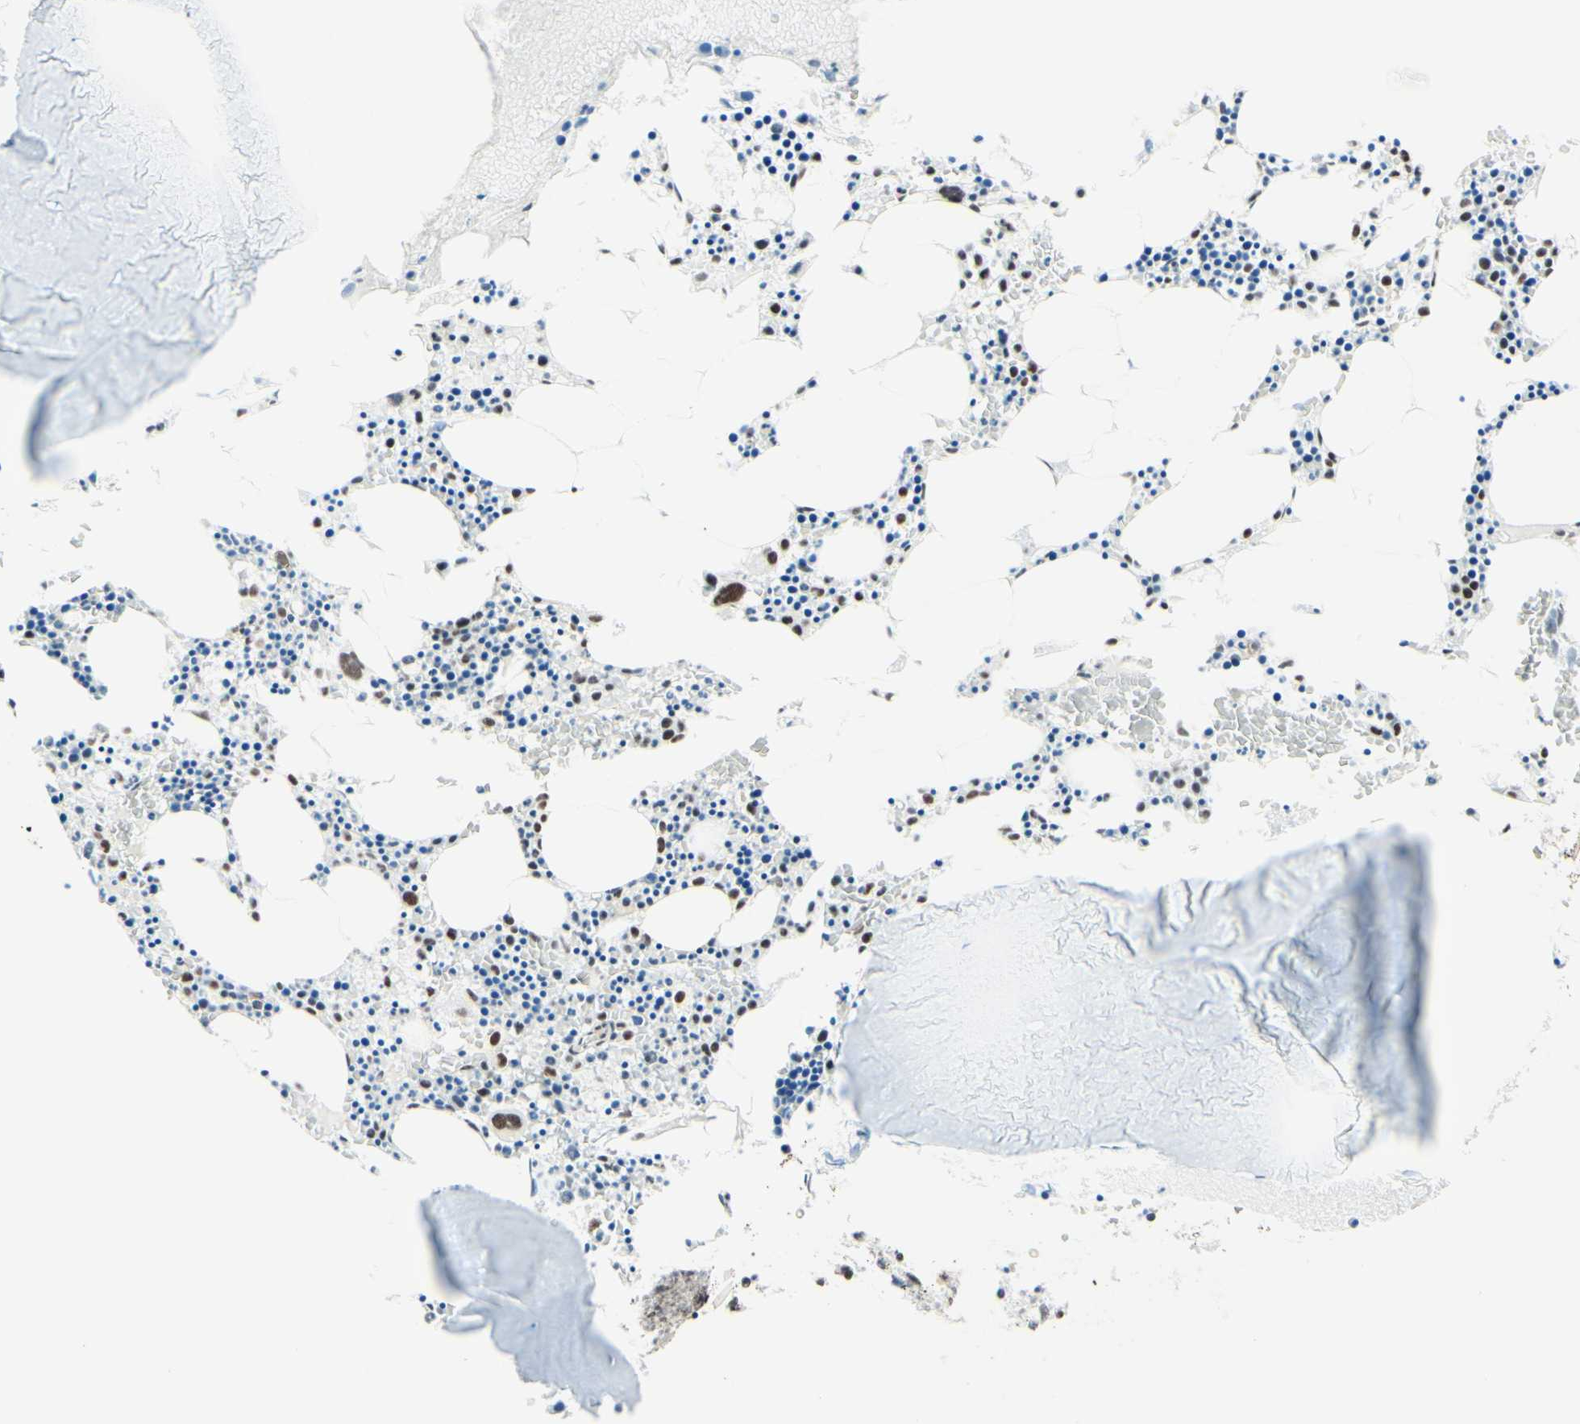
{"staining": {"intensity": "strong", "quantity": "25%-75%", "location": "nuclear"}, "tissue": "bone marrow", "cell_type": "Hematopoietic cells", "image_type": "normal", "snomed": [{"axis": "morphology", "description": "Normal tissue, NOS"}, {"axis": "morphology", "description": "Inflammation, NOS"}, {"axis": "topography", "description": "Bone marrow"}], "caption": "Immunohistochemistry (IHC) of unremarkable human bone marrow shows high levels of strong nuclear expression in approximately 25%-75% of hematopoietic cells.", "gene": "WTAP", "patient": {"sex": "male", "age": 14}}